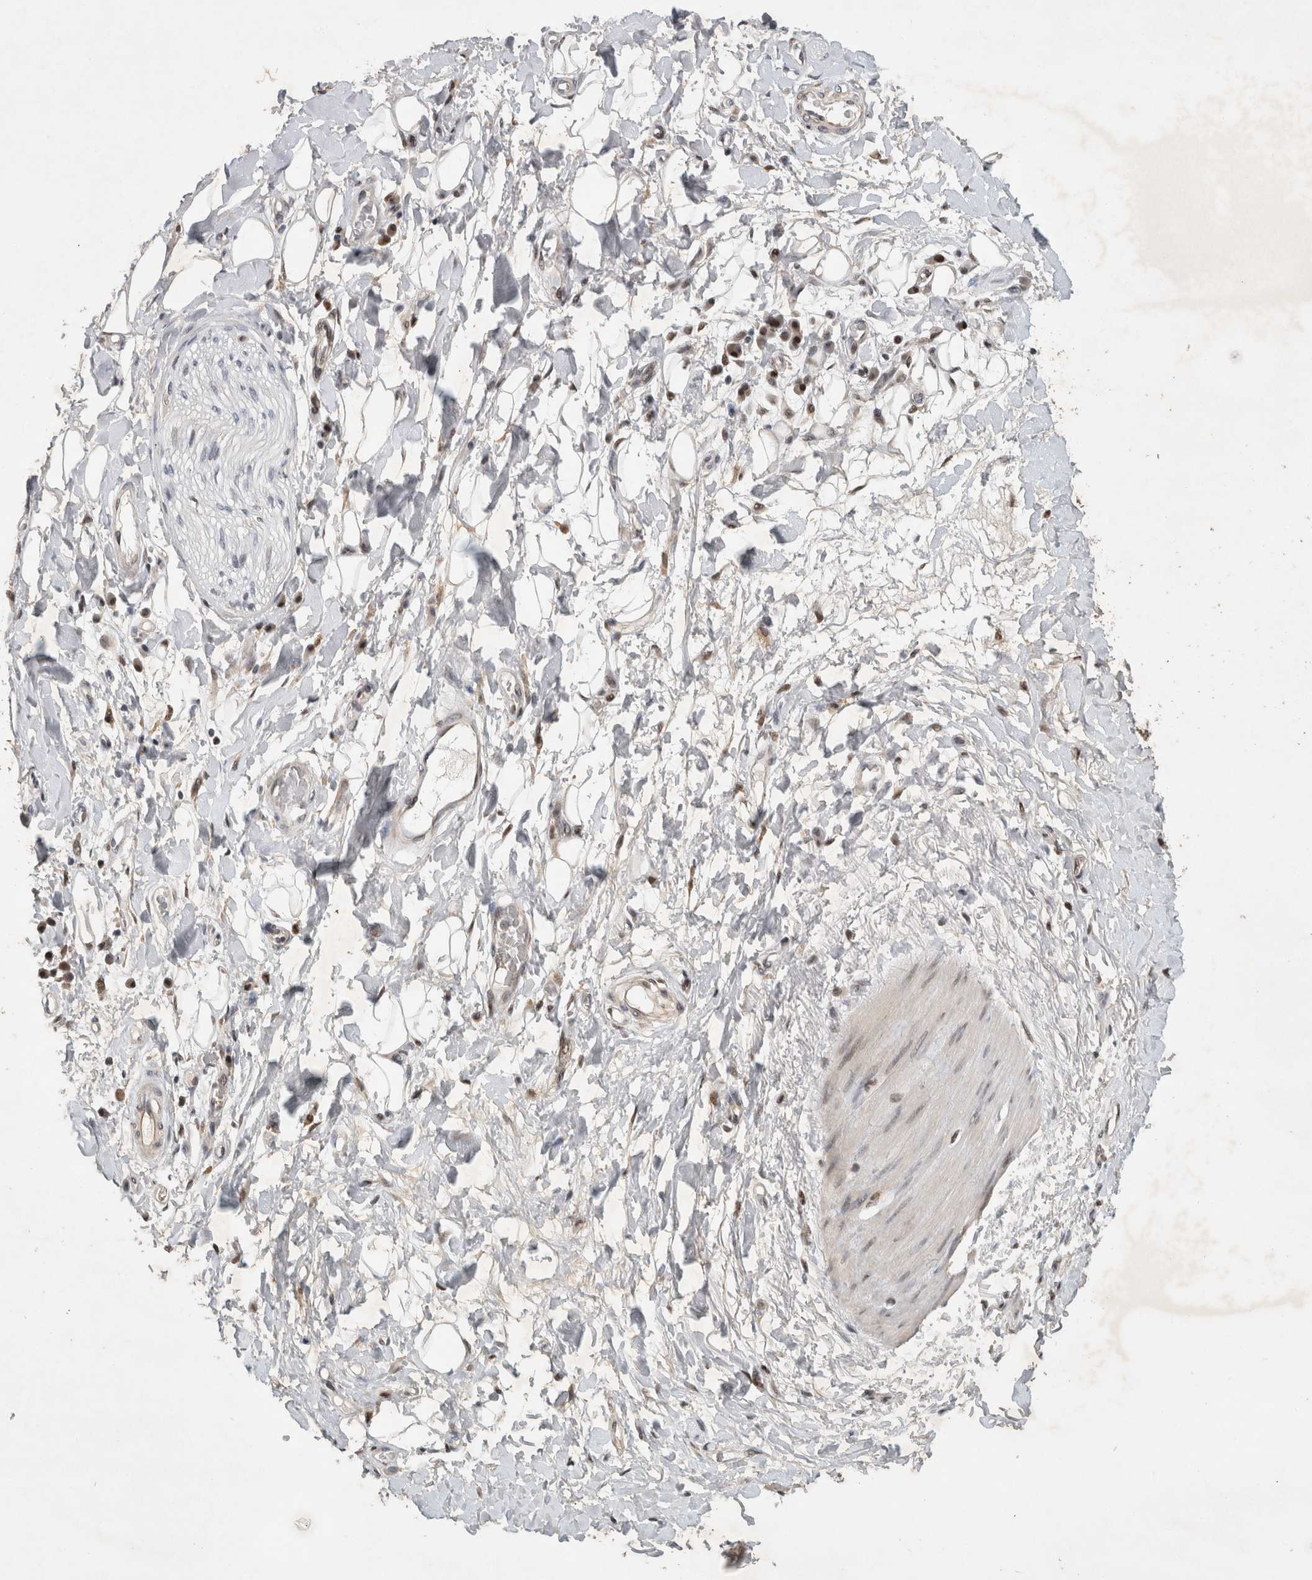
{"staining": {"intensity": "negative", "quantity": "none", "location": "none"}, "tissue": "adipose tissue", "cell_type": "Adipocytes", "image_type": "normal", "snomed": [{"axis": "morphology", "description": "Normal tissue, NOS"}, {"axis": "morphology", "description": "Adenocarcinoma, NOS"}, {"axis": "topography", "description": "Esophagus"}], "caption": "This is a photomicrograph of immunohistochemistry staining of normal adipose tissue, which shows no staining in adipocytes. The staining was performed using DAB (3,3'-diaminobenzidine) to visualize the protein expression in brown, while the nuclei were stained in blue with hematoxylin (Magnification: 20x).", "gene": "C8orf58", "patient": {"sex": "male", "age": 62}}